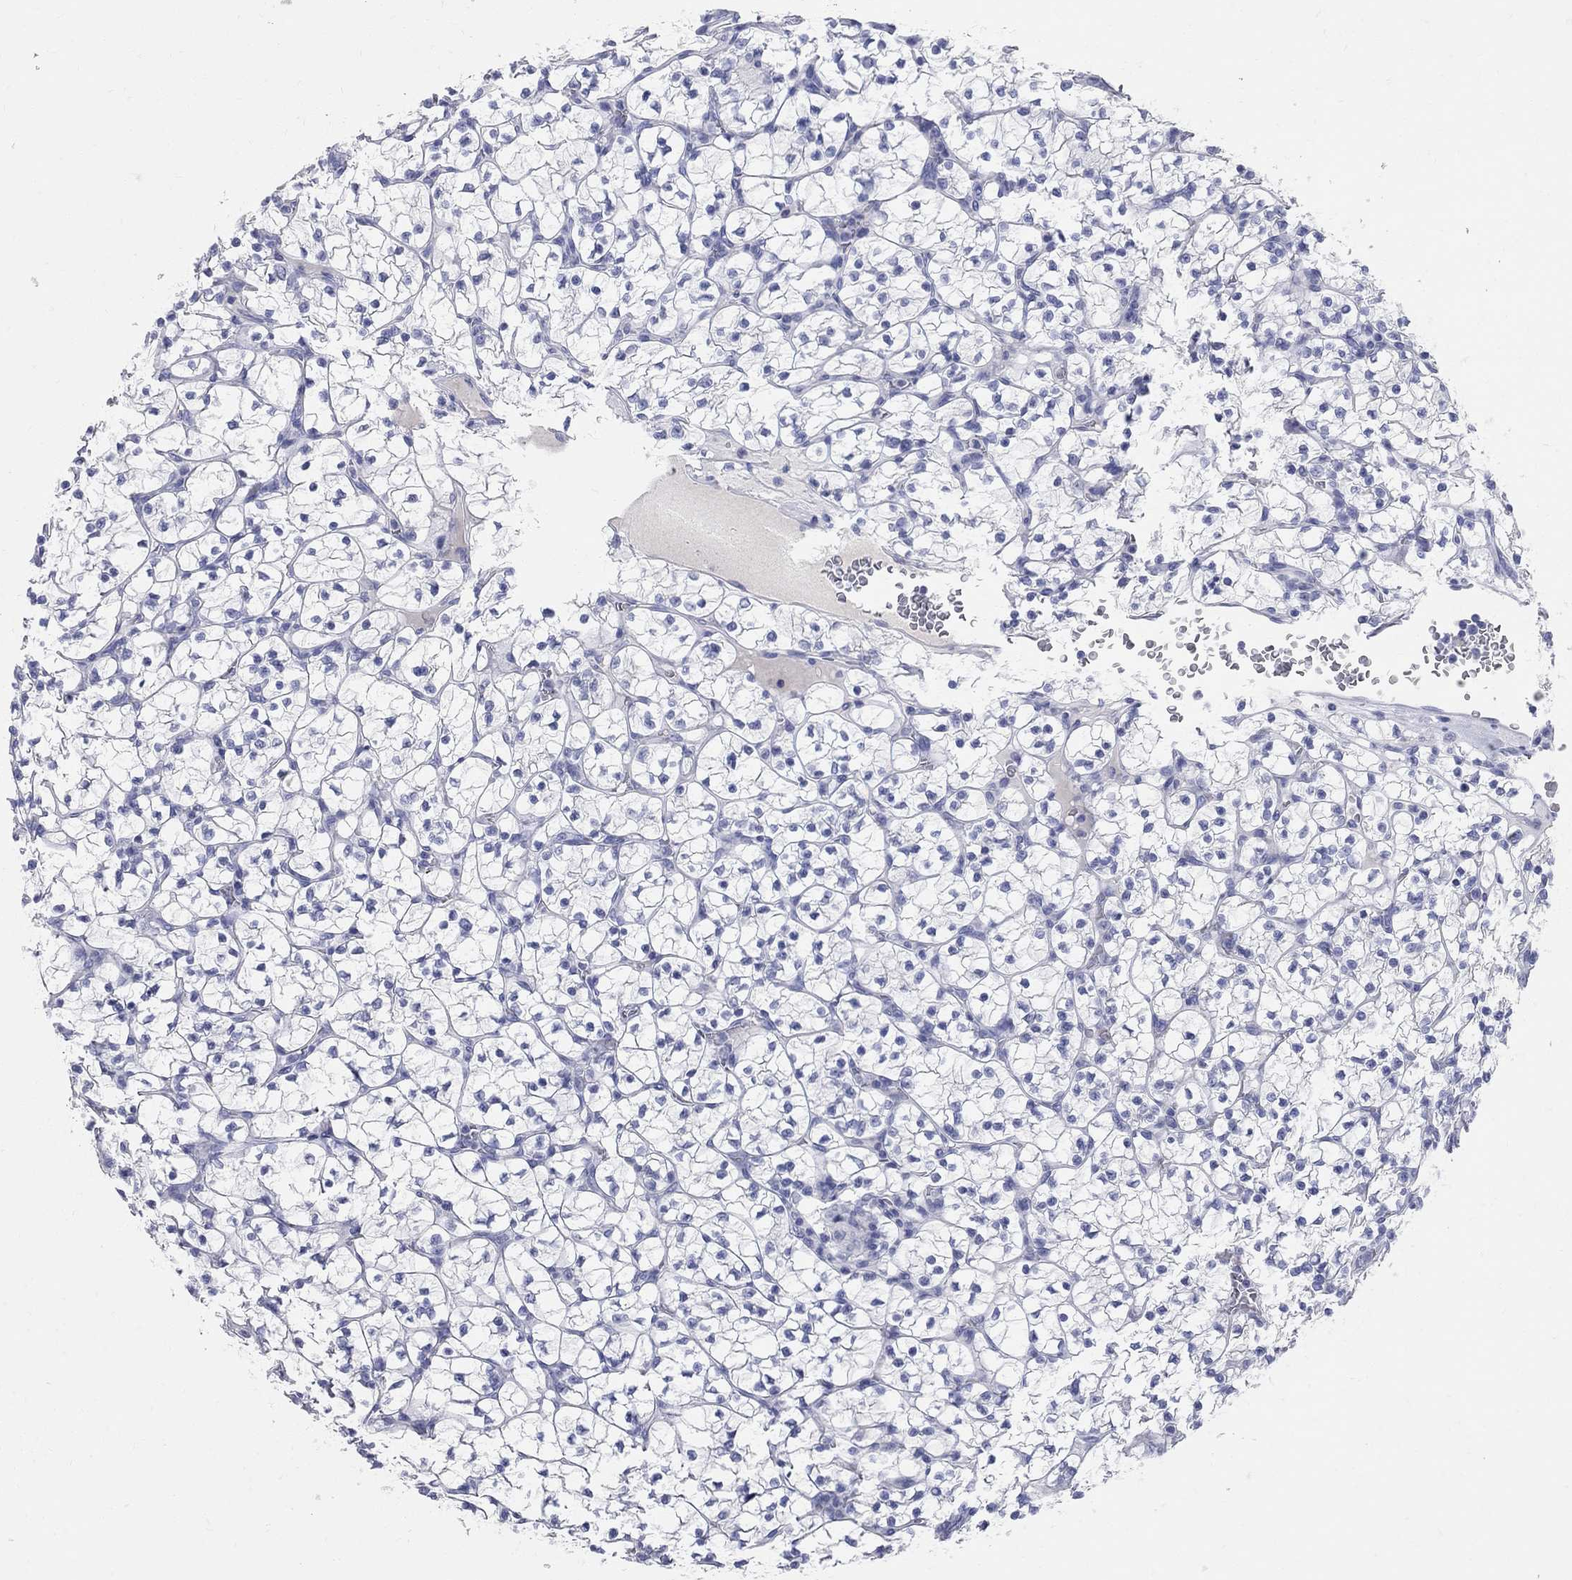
{"staining": {"intensity": "negative", "quantity": "none", "location": "none"}, "tissue": "renal cancer", "cell_type": "Tumor cells", "image_type": "cancer", "snomed": [{"axis": "morphology", "description": "Adenocarcinoma, NOS"}, {"axis": "topography", "description": "Kidney"}], "caption": "Immunohistochemical staining of human adenocarcinoma (renal) shows no significant expression in tumor cells.", "gene": "AOX1", "patient": {"sex": "female", "age": 89}}